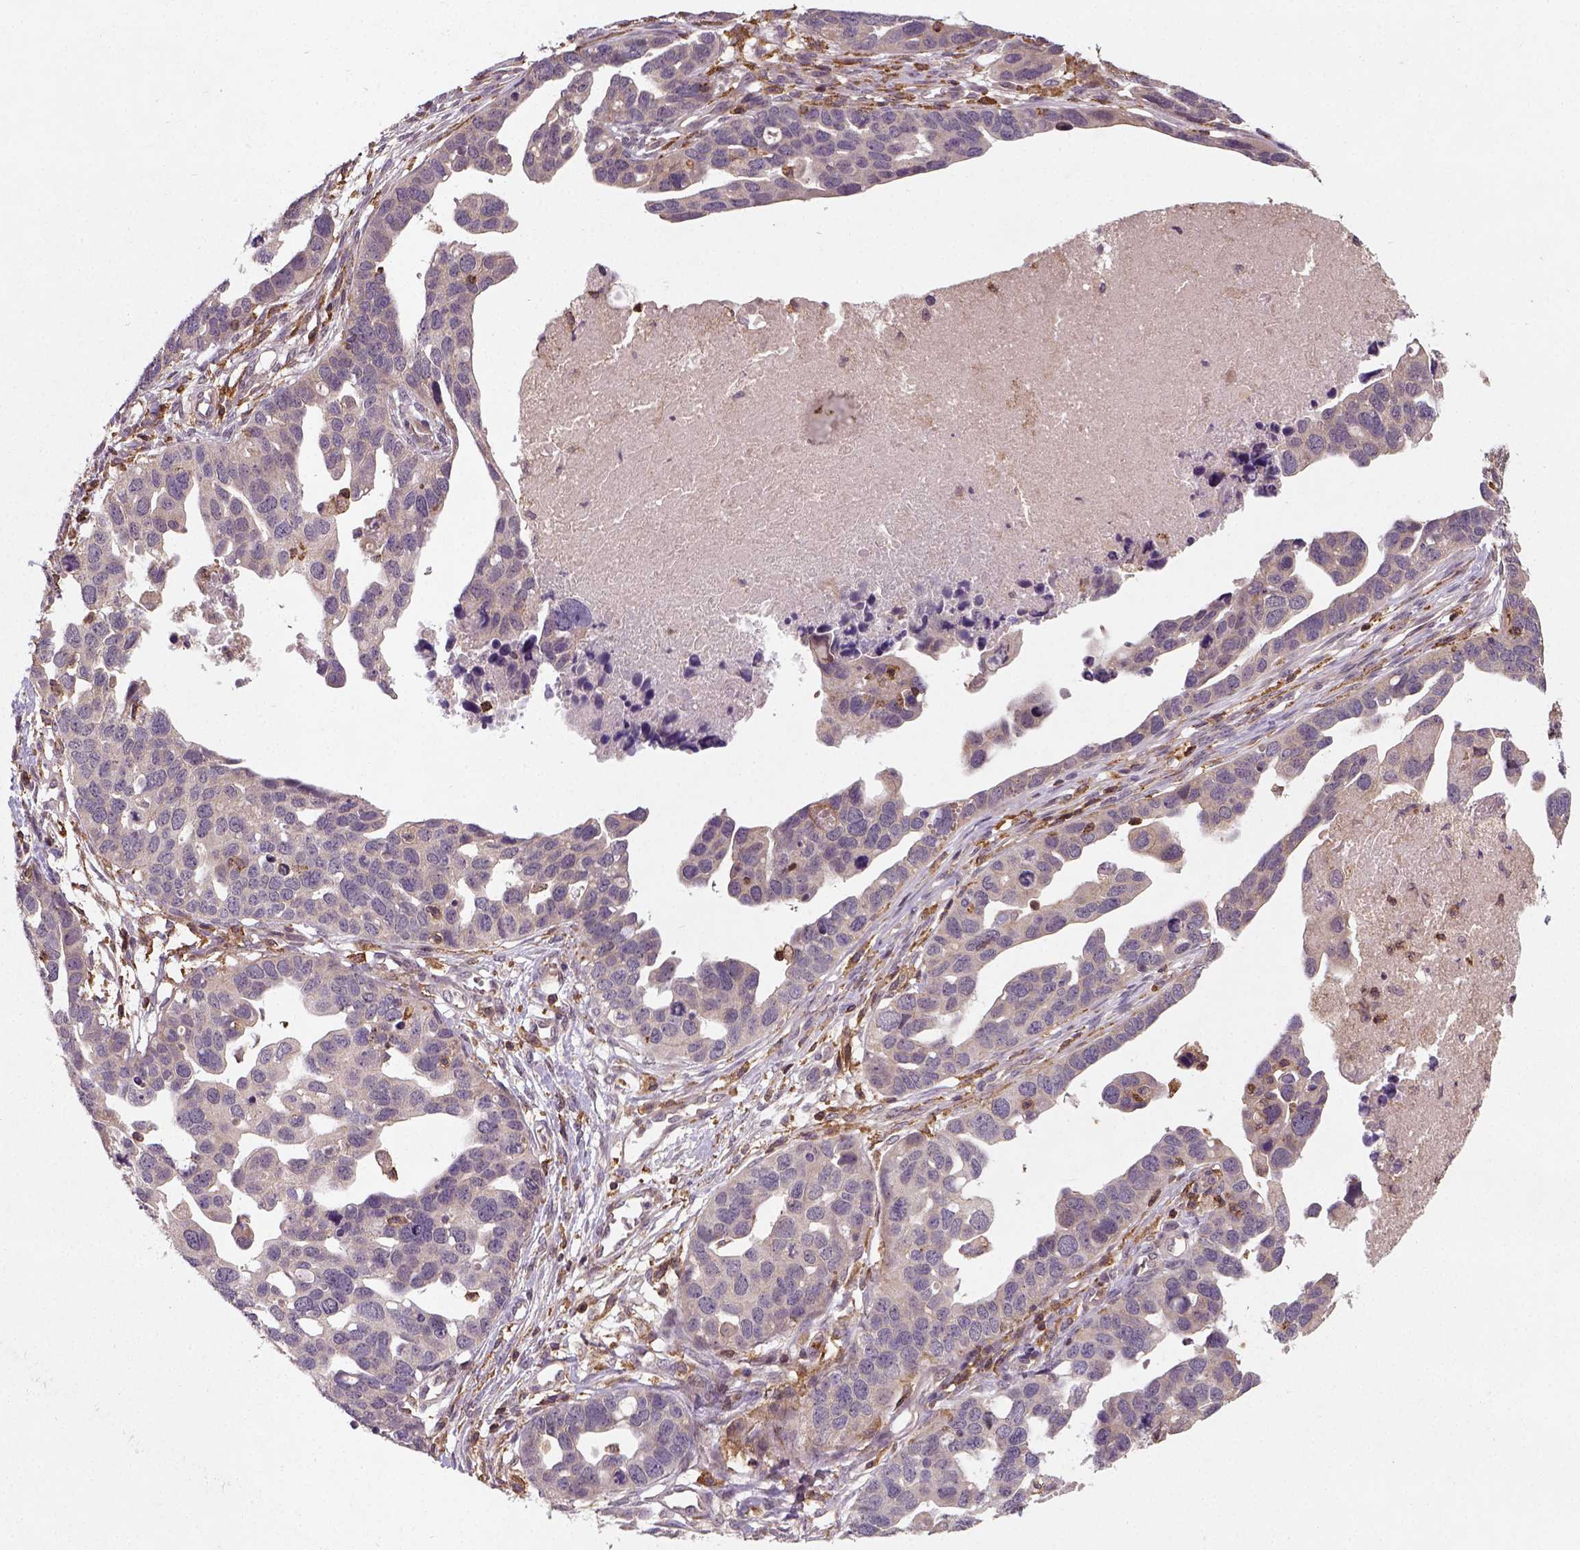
{"staining": {"intensity": "weak", "quantity": "25%-75%", "location": "cytoplasmic/membranous"}, "tissue": "ovarian cancer", "cell_type": "Tumor cells", "image_type": "cancer", "snomed": [{"axis": "morphology", "description": "Cystadenocarcinoma, serous, NOS"}, {"axis": "topography", "description": "Ovary"}], "caption": "An image of ovarian cancer stained for a protein reveals weak cytoplasmic/membranous brown staining in tumor cells.", "gene": "CAMKK1", "patient": {"sex": "female", "age": 54}}